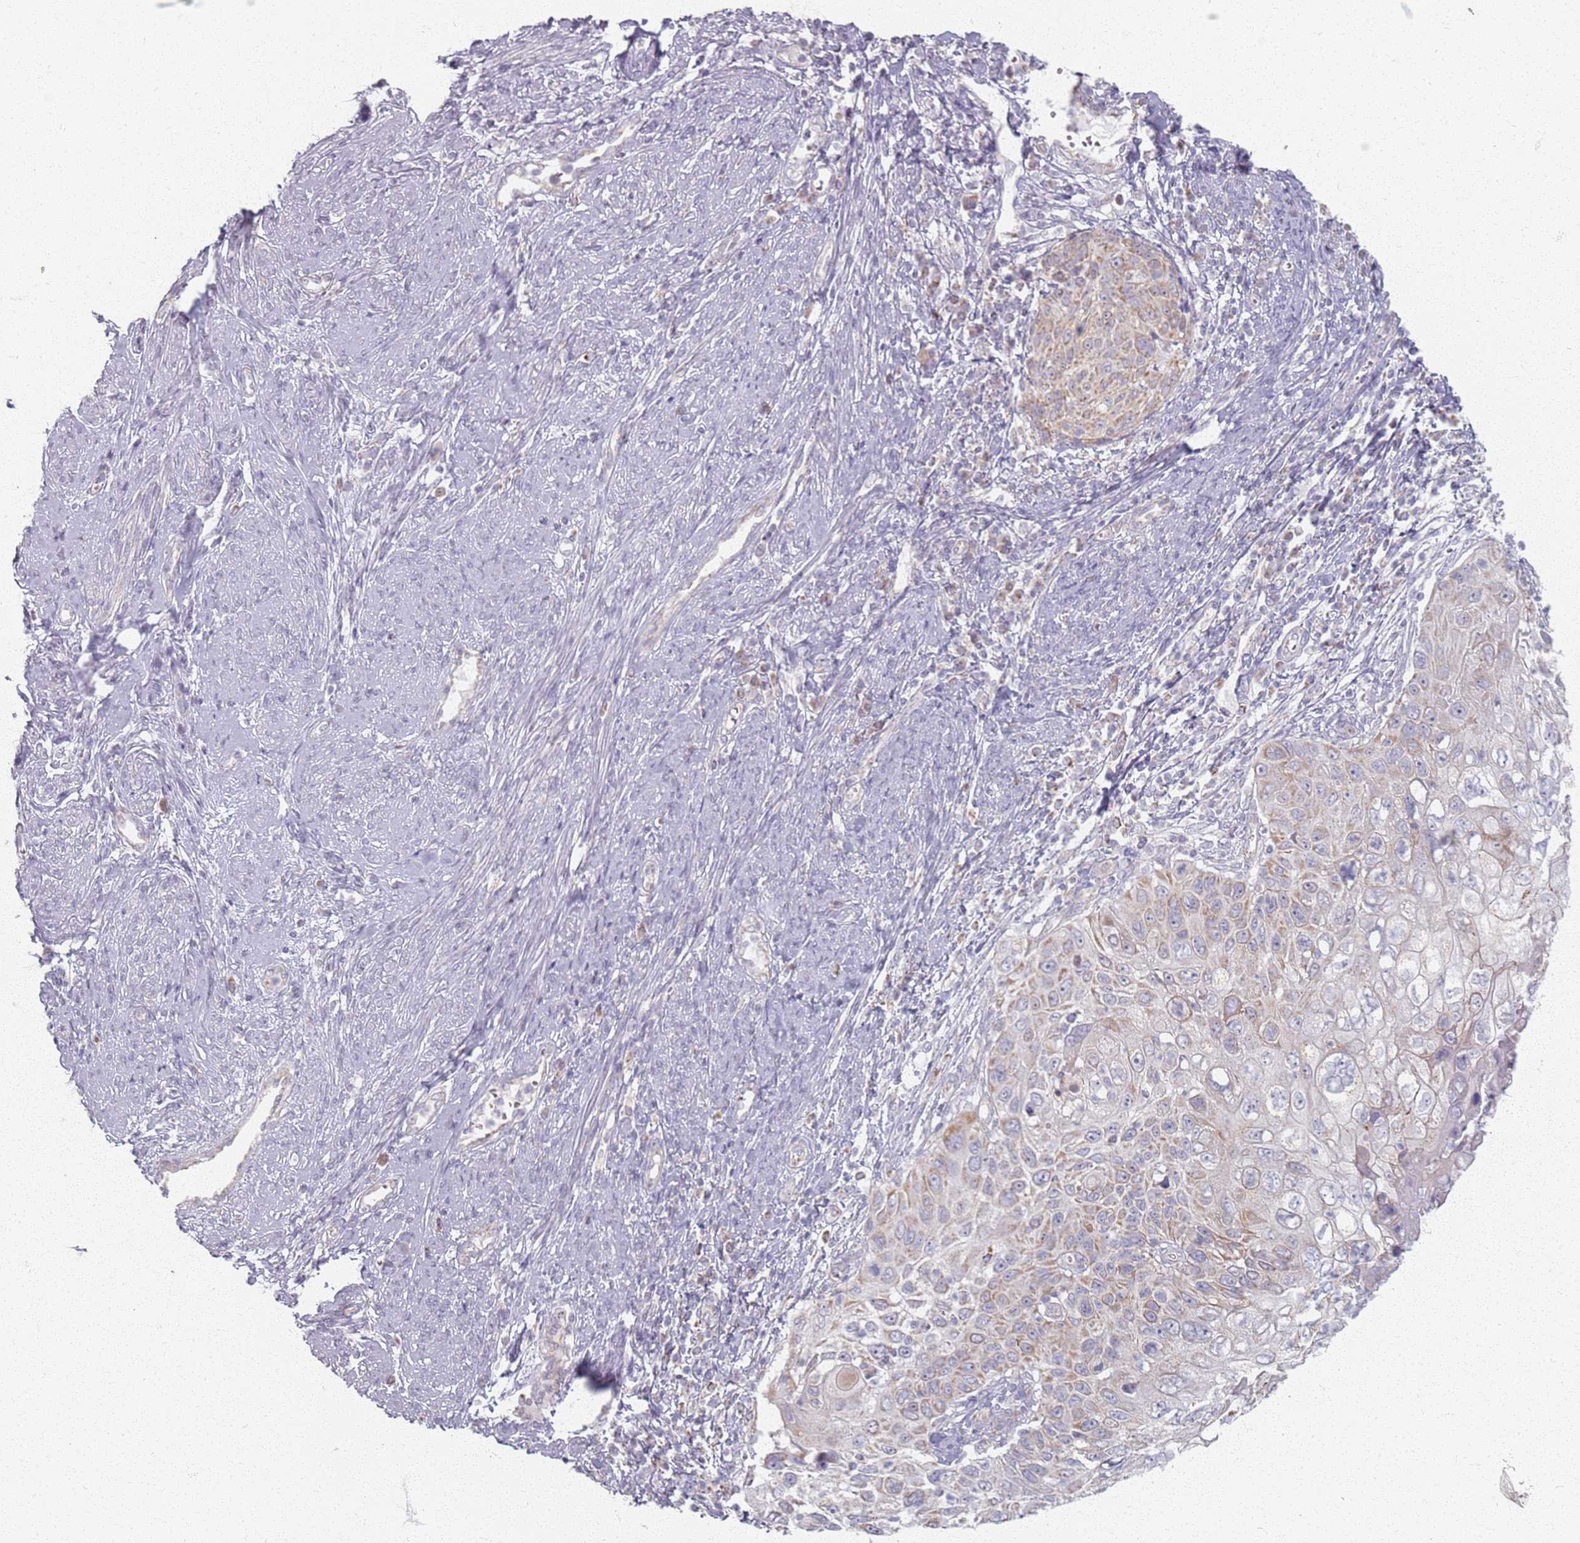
{"staining": {"intensity": "weak", "quantity": "<25%", "location": "cytoplasmic/membranous"}, "tissue": "cervical cancer", "cell_type": "Tumor cells", "image_type": "cancer", "snomed": [{"axis": "morphology", "description": "Squamous cell carcinoma, NOS"}, {"axis": "topography", "description": "Cervix"}], "caption": "Human cervical cancer stained for a protein using immunohistochemistry demonstrates no positivity in tumor cells.", "gene": "PKD2L2", "patient": {"sex": "female", "age": 70}}